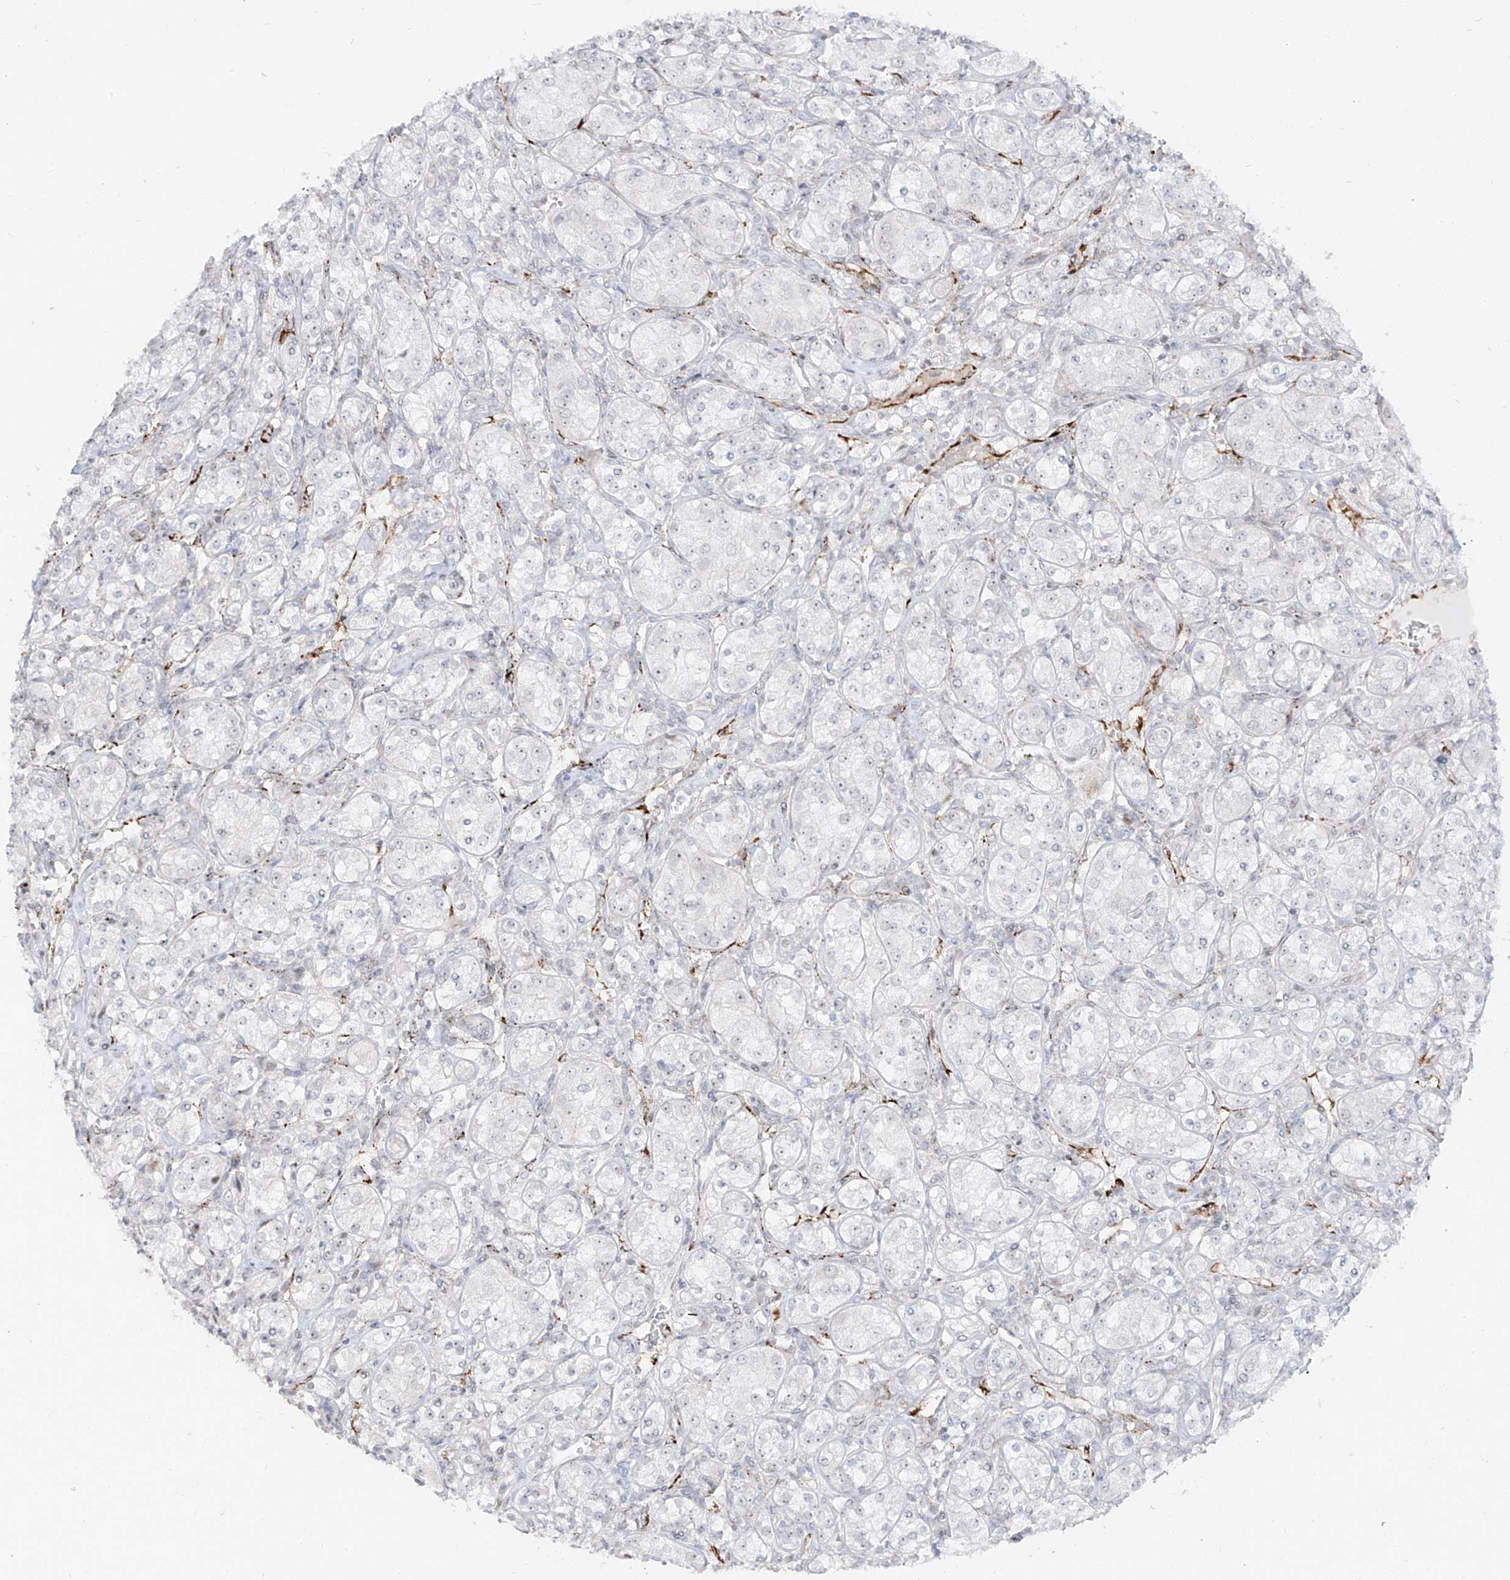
{"staining": {"intensity": "negative", "quantity": "none", "location": "none"}, "tissue": "renal cancer", "cell_type": "Tumor cells", "image_type": "cancer", "snomed": [{"axis": "morphology", "description": "Adenocarcinoma, NOS"}, {"axis": "topography", "description": "Kidney"}], "caption": "Immunohistochemistry photomicrograph of human renal cancer (adenocarcinoma) stained for a protein (brown), which displays no expression in tumor cells. (DAB (3,3'-diaminobenzidine) immunohistochemistry (IHC), high magnification).", "gene": "ZNF180", "patient": {"sex": "male", "age": 77}}